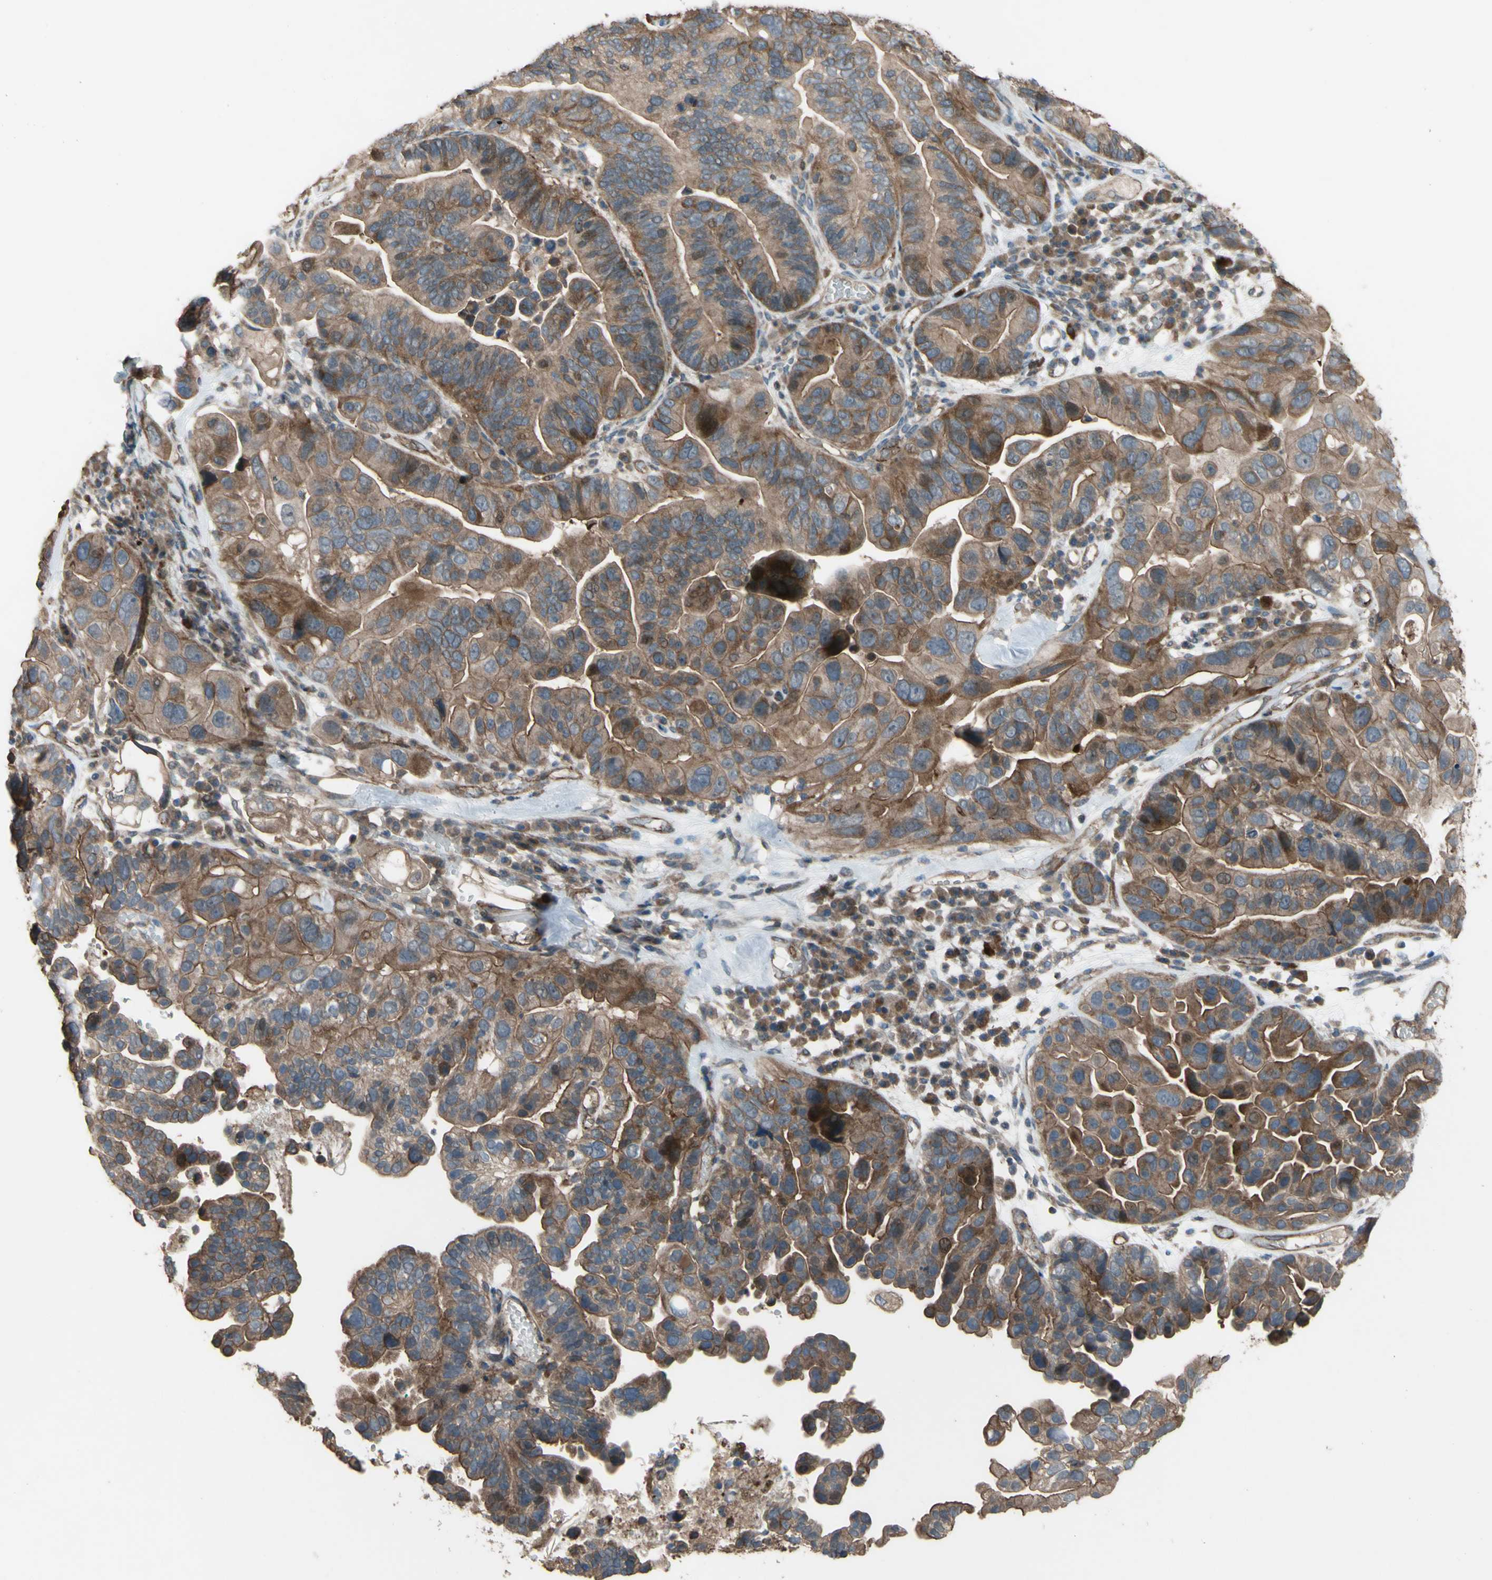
{"staining": {"intensity": "moderate", "quantity": ">75%", "location": "cytoplasmic/membranous"}, "tissue": "ovarian cancer", "cell_type": "Tumor cells", "image_type": "cancer", "snomed": [{"axis": "morphology", "description": "Cystadenocarcinoma, serous, NOS"}, {"axis": "topography", "description": "Ovary"}], "caption": "Immunohistochemistry (IHC) micrograph of ovarian serous cystadenocarcinoma stained for a protein (brown), which demonstrates medium levels of moderate cytoplasmic/membranous expression in about >75% of tumor cells.", "gene": "SHROOM4", "patient": {"sex": "female", "age": 56}}